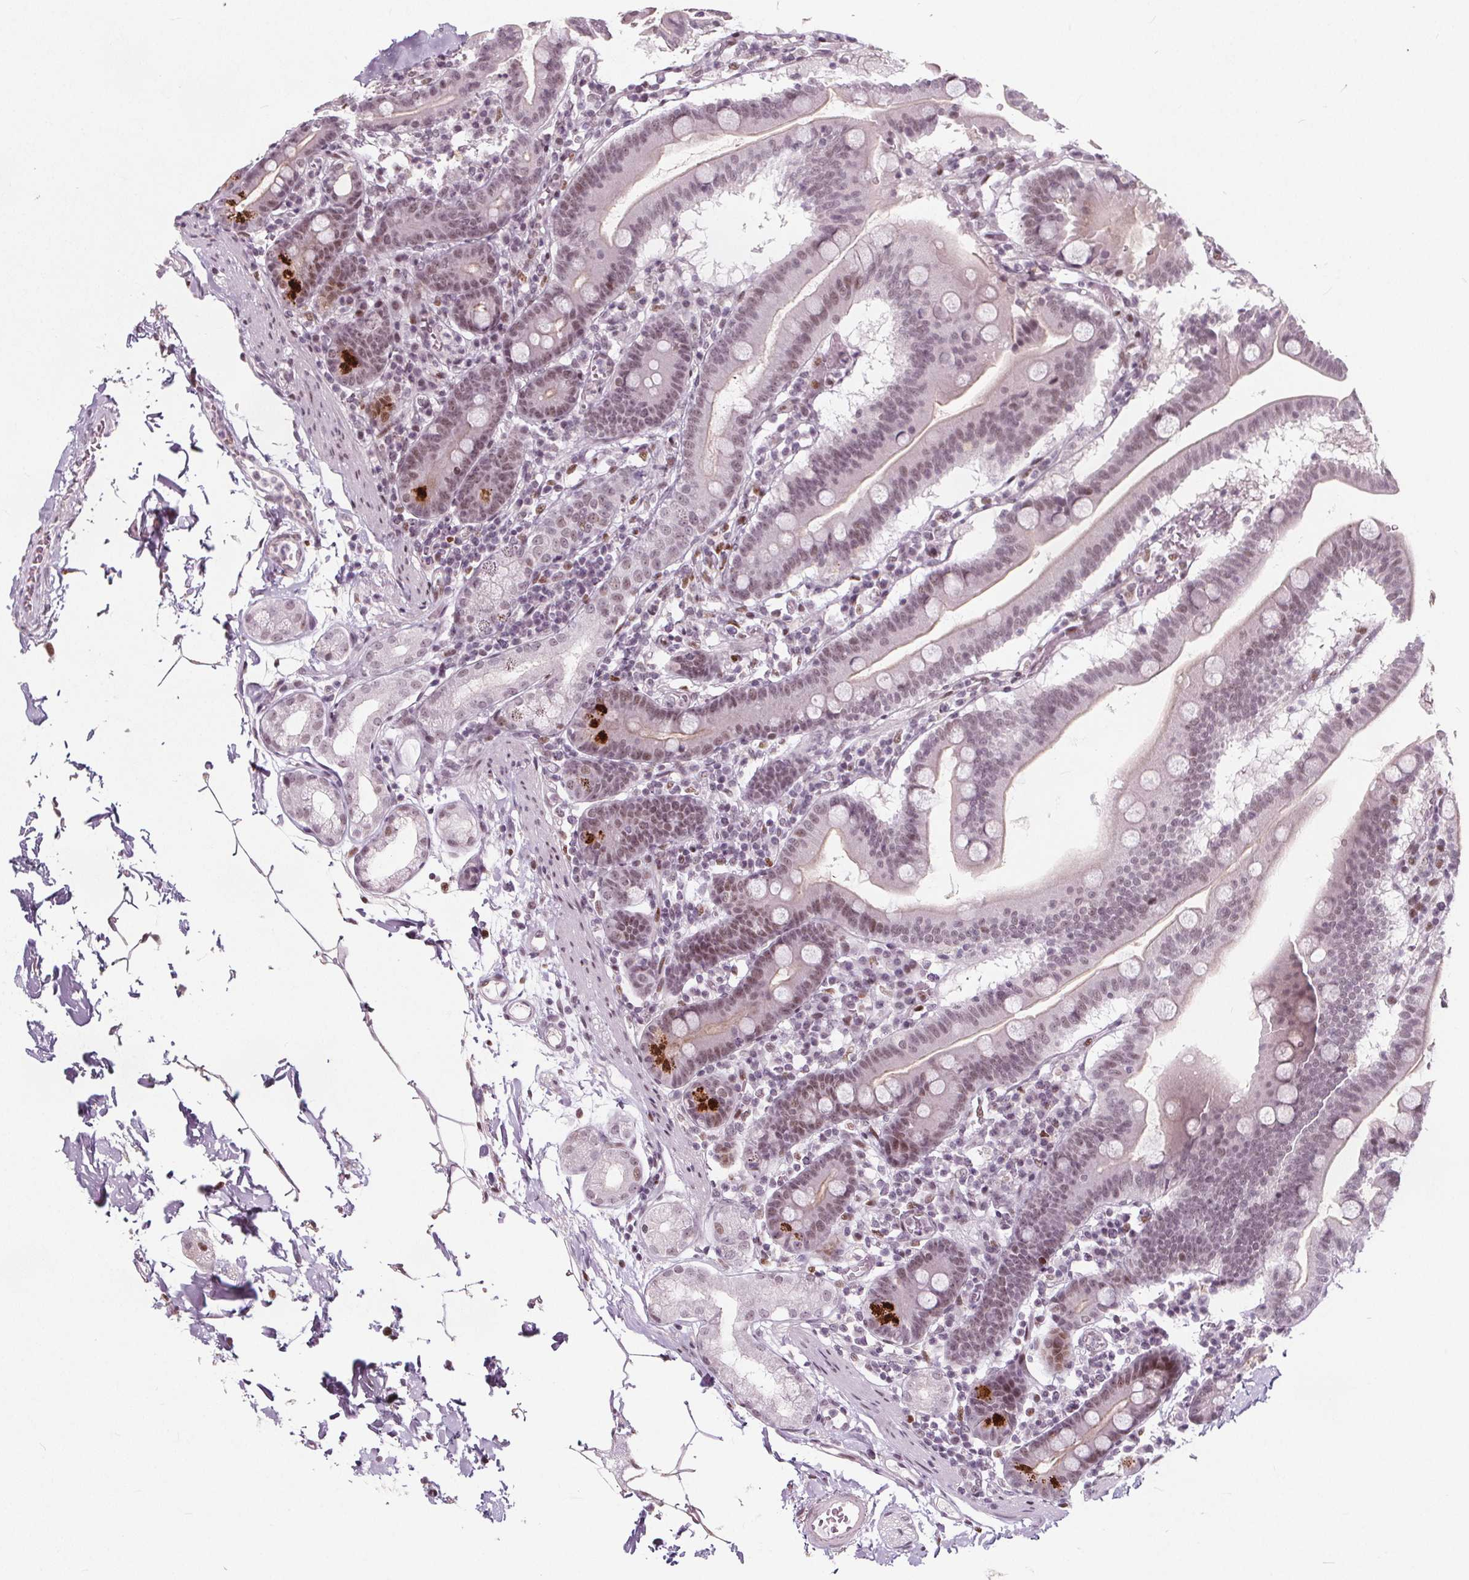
{"staining": {"intensity": "weak", "quantity": "25%-75%", "location": "cytoplasmic/membranous,nuclear"}, "tissue": "duodenum", "cell_type": "Glandular cells", "image_type": "normal", "snomed": [{"axis": "morphology", "description": "Normal tissue, NOS"}, {"axis": "topography", "description": "Pancreas"}, {"axis": "topography", "description": "Duodenum"}], "caption": "Duodenum stained with IHC reveals weak cytoplasmic/membranous,nuclear staining in about 25%-75% of glandular cells. (brown staining indicates protein expression, while blue staining denotes nuclei).", "gene": "TAF6L", "patient": {"sex": "male", "age": 59}}